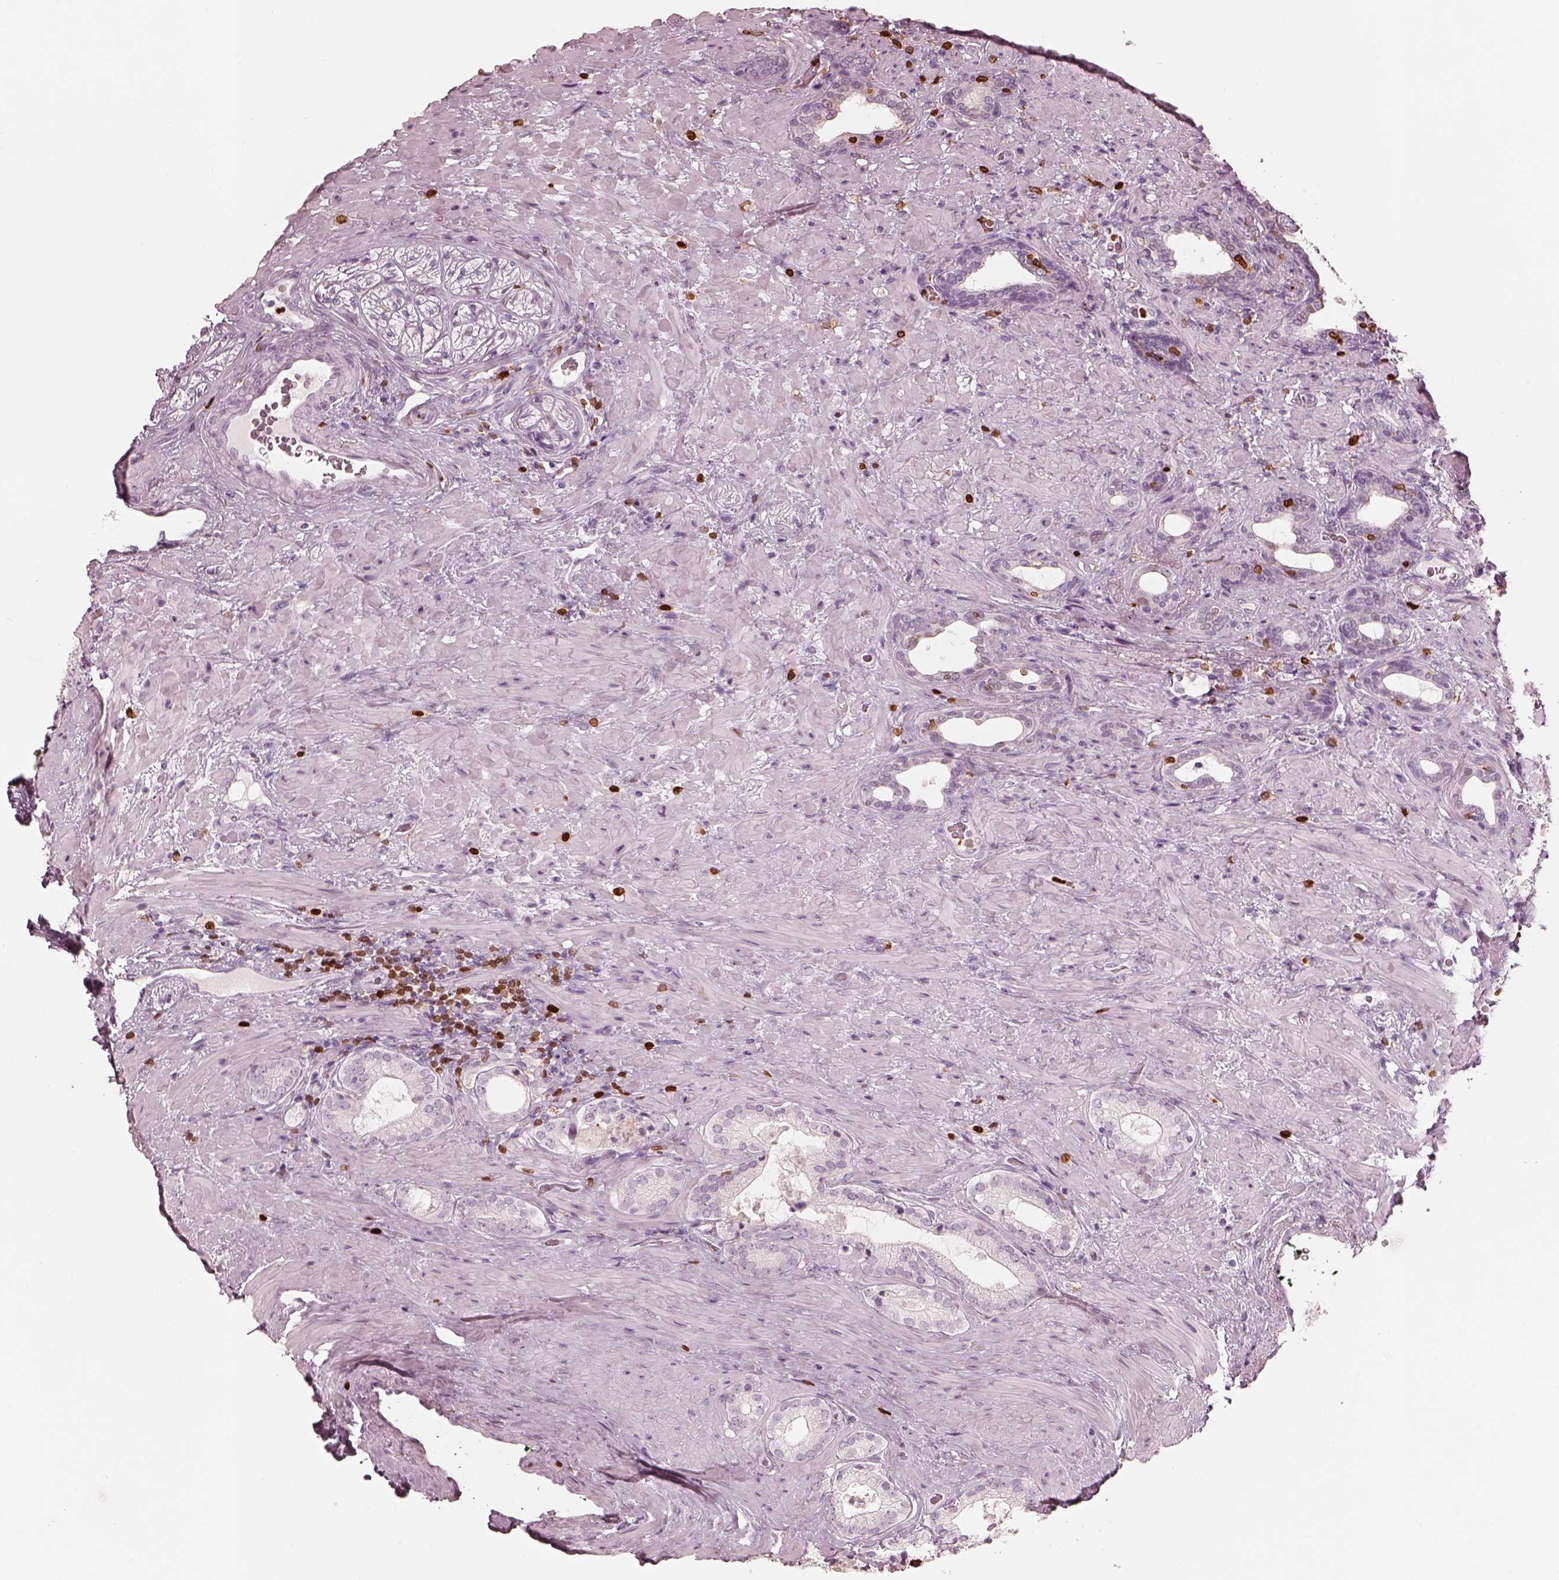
{"staining": {"intensity": "negative", "quantity": "none", "location": "none"}, "tissue": "prostate cancer", "cell_type": "Tumor cells", "image_type": "cancer", "snomed": [{"axis": "morphology", "description": "Adenocarcinoma, Low grade"}, {"axis": "topography", "description": "Prostate and seminal vesicle, NOS"}], "caption": "Adenocarcinoma (low-grade) (prostate) was stained to show a protein in brown. There is no significant expression in tumor cells.", "gene": "ALOX5", "patient": {"sex": "male", "age": 61}}